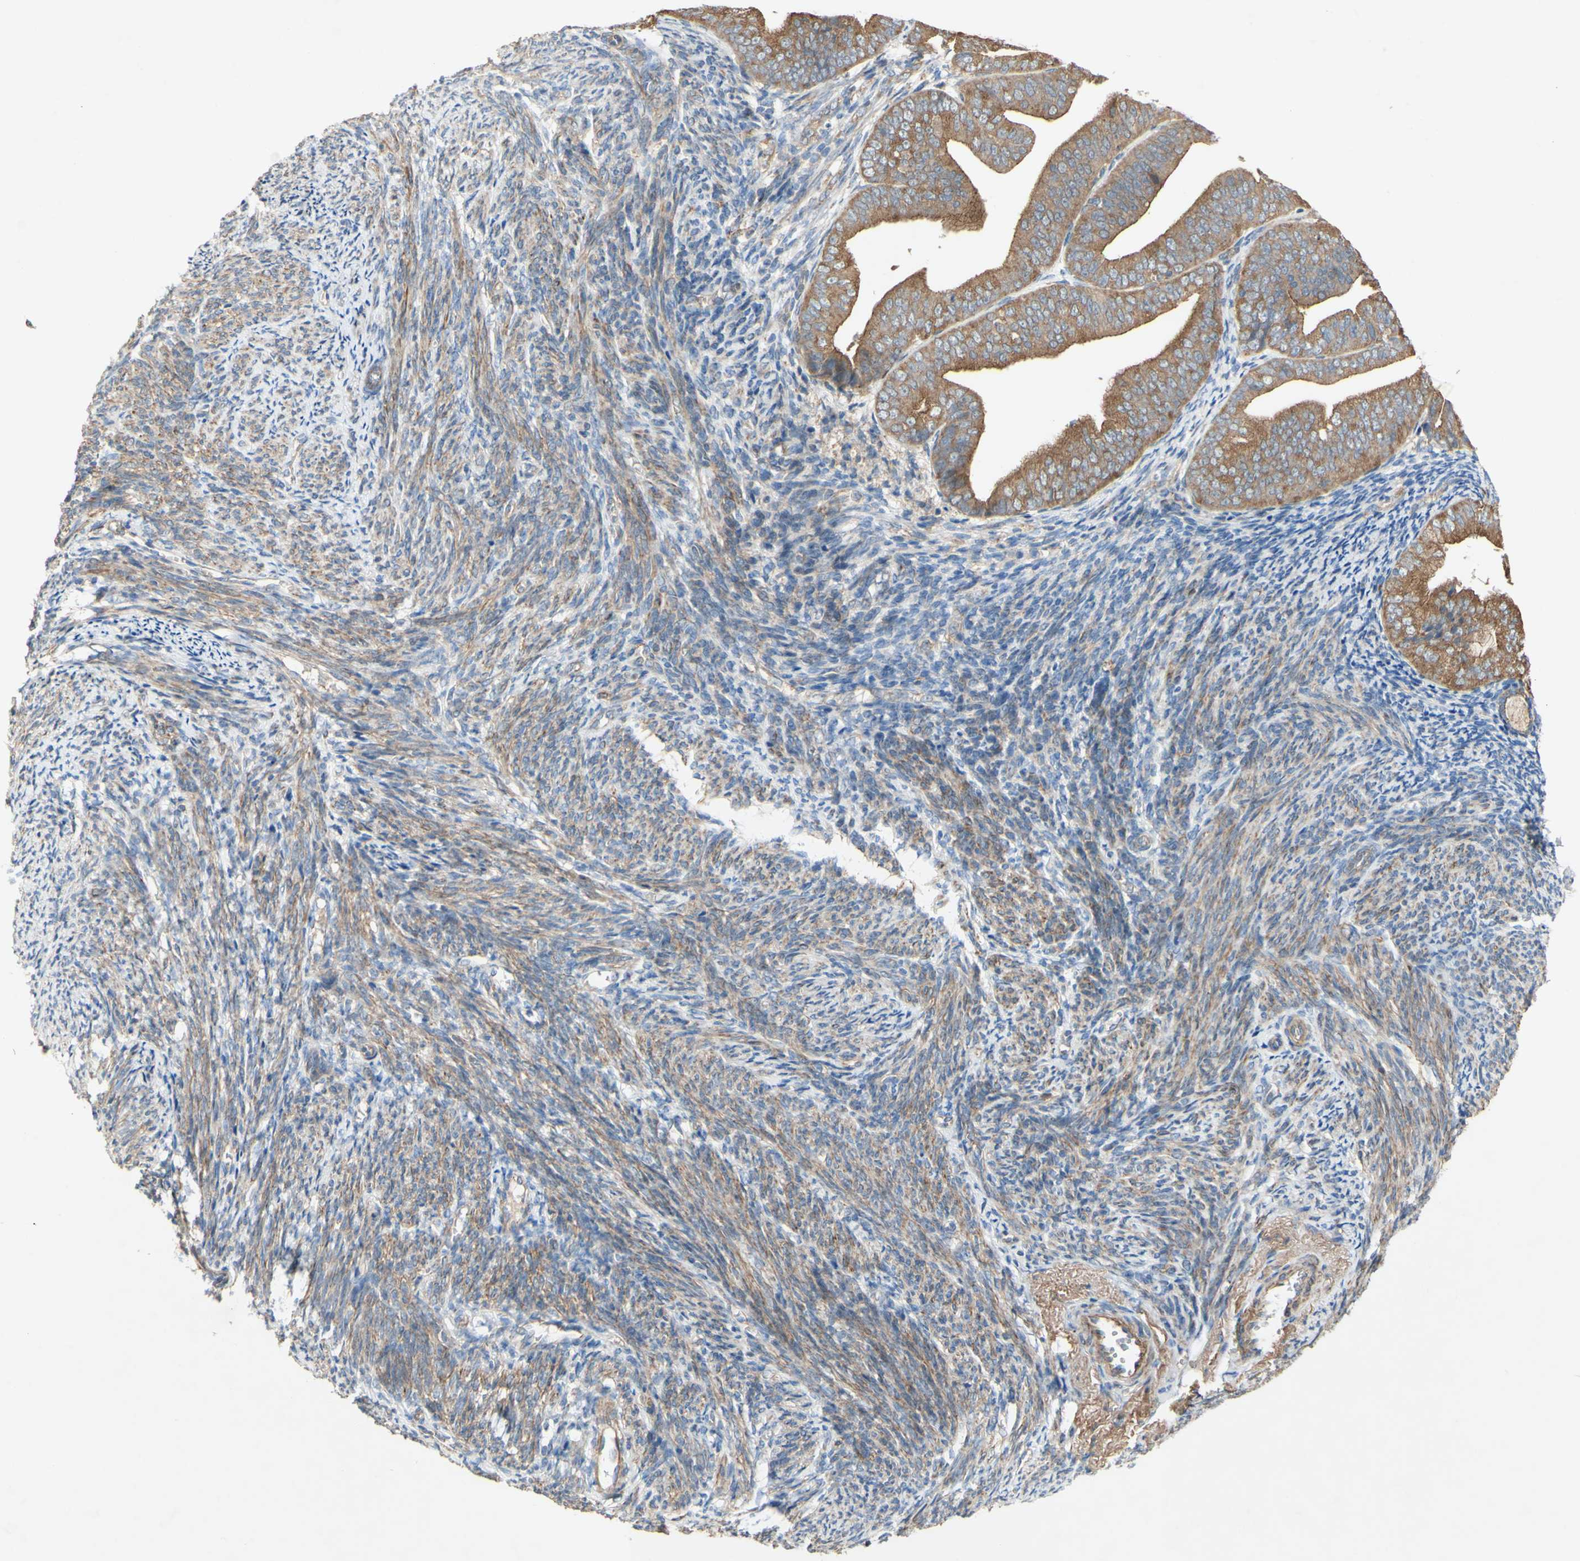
{"staining": {"intensity": "moderate", "quantity": ">75%", "location": "cytoplasmic/membranous"}, "tissue": "endometrial cancer", "cell_type": "Tumor cells", "image_type": "cancer", "snomed": [{"axis": "morphology", "description": "Adenocarcinoma, NOS"}, {"axis": "topography", "description": "Endometrium"}], "caption": "Protein expression analysis of human adenocarcinoma (endometrial) reveals moderate cytoplasmic/membranous positivity in about >75% of tumor cells. (DAB = brown stain, brightfield microscopy at high magnification).", "gene": "PDGFB", "patient": {"sex": "female", "age": 63}}